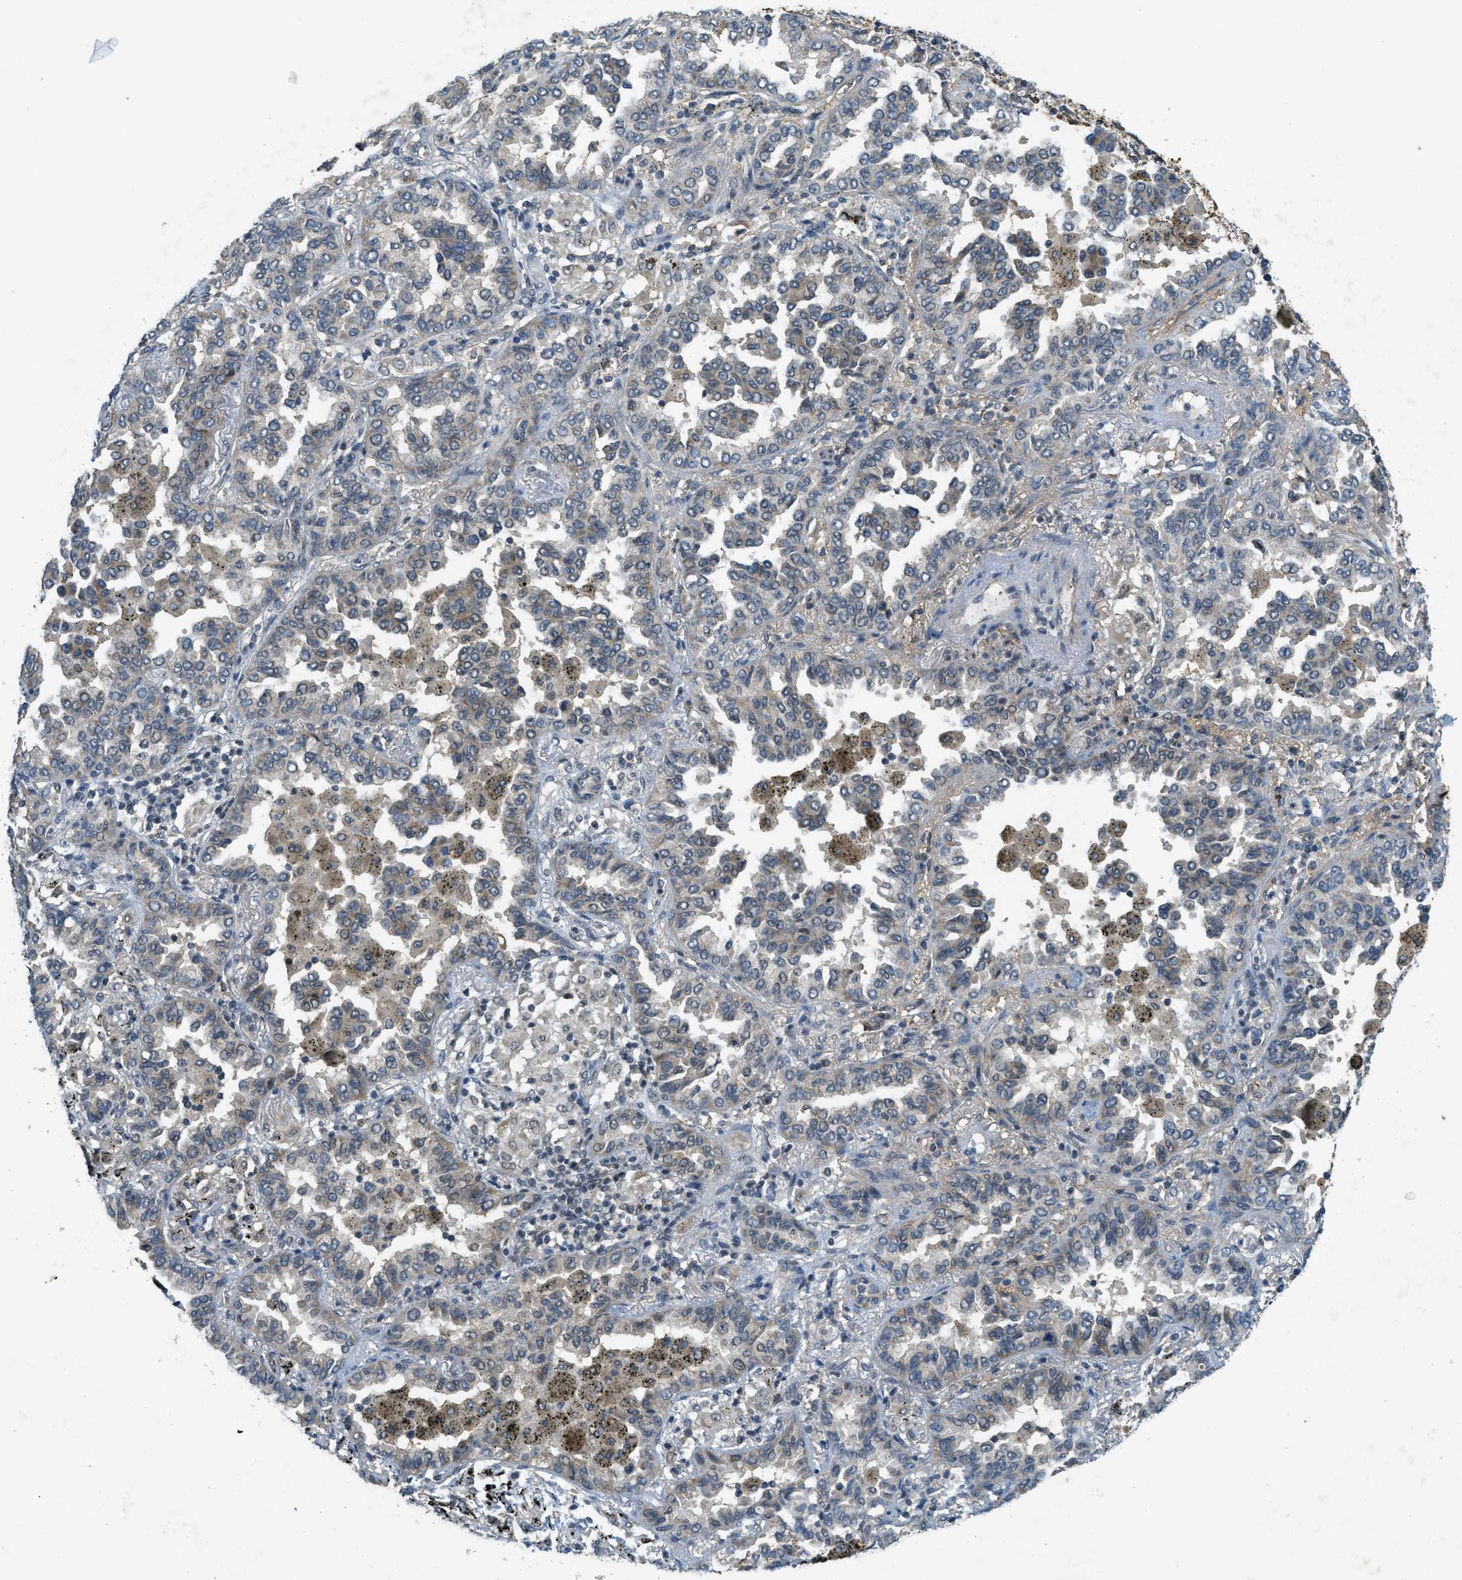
{"staining": {"intensity": "weak", "quantity": "<25%", "location": "cytoplasmic/membranous"}, "tissue": "lung cancer", "cell_type": "Tumor cells", "image_type": "cancer", "snomed": [{"axis": "morphology", "description": "Normal tissue, NOS"}, {"axis": "morphology", "description": "Adenocarcinoma, NOS"}, {"axis": "topography", "description": "Lung"}], "caption": "Lung cancer (adenocarcinoma) was stained to show a protein in brown. There is no significant positivity in tumor cells.", "gene": "TCF20", "patient": {"sex": "male", "age": 59}}